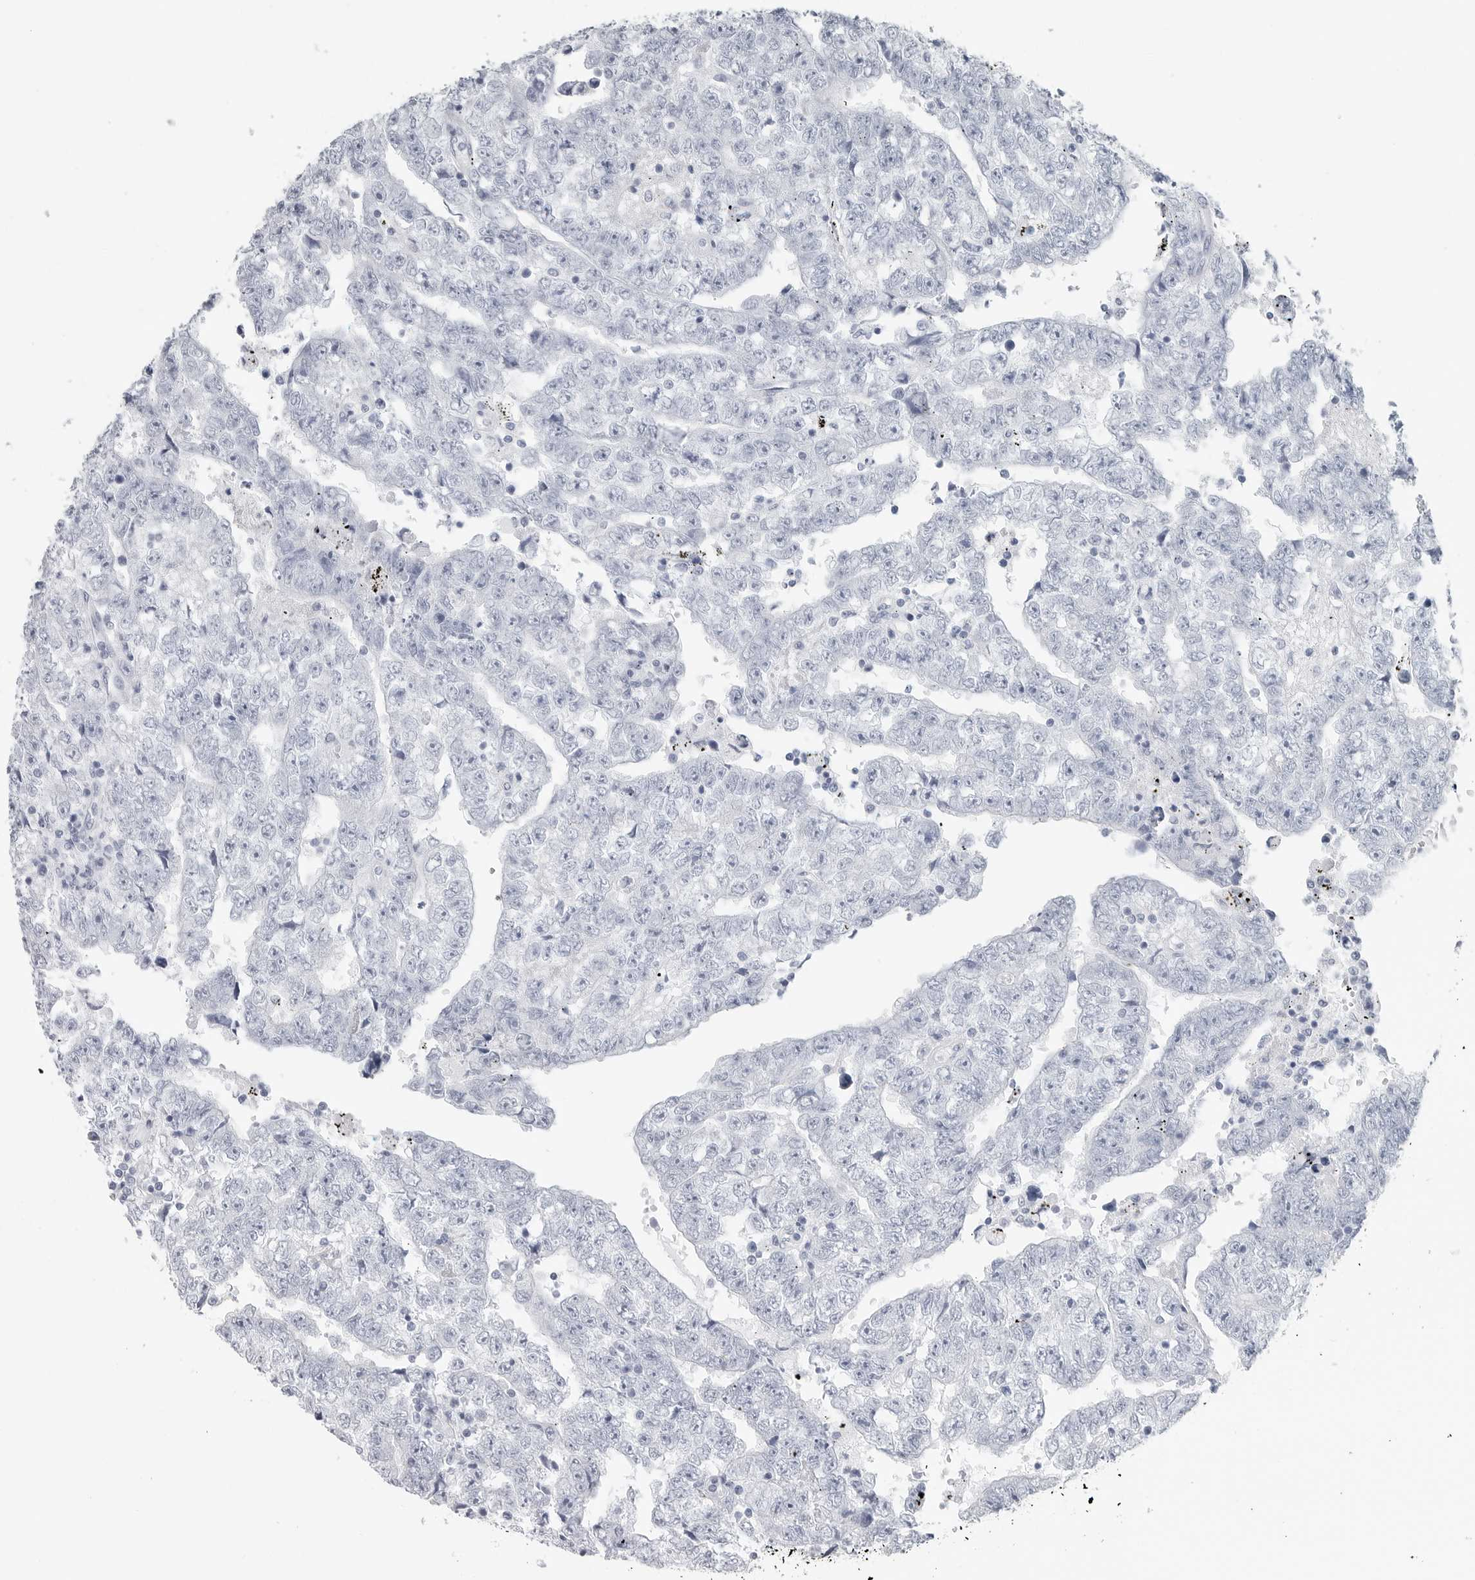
{"staining": {"intensity": "negative", "quantity": "none", "location": "none"}, "tissue": "testis cancer", "cell_type": "Tumor cells", "image_type": "cancer", "snomed": [{"axis": "morphology", "description": "Carcinoma, Embryonal, NOS"}, {"axis": "topography", "description": "Testis"}], "caption": "There is no significant positivity in tumor cells of testis cancer. Nuclei are stained in blue.", "gene": "CSH1", "patient": {"sex": "male", "age": 25}}